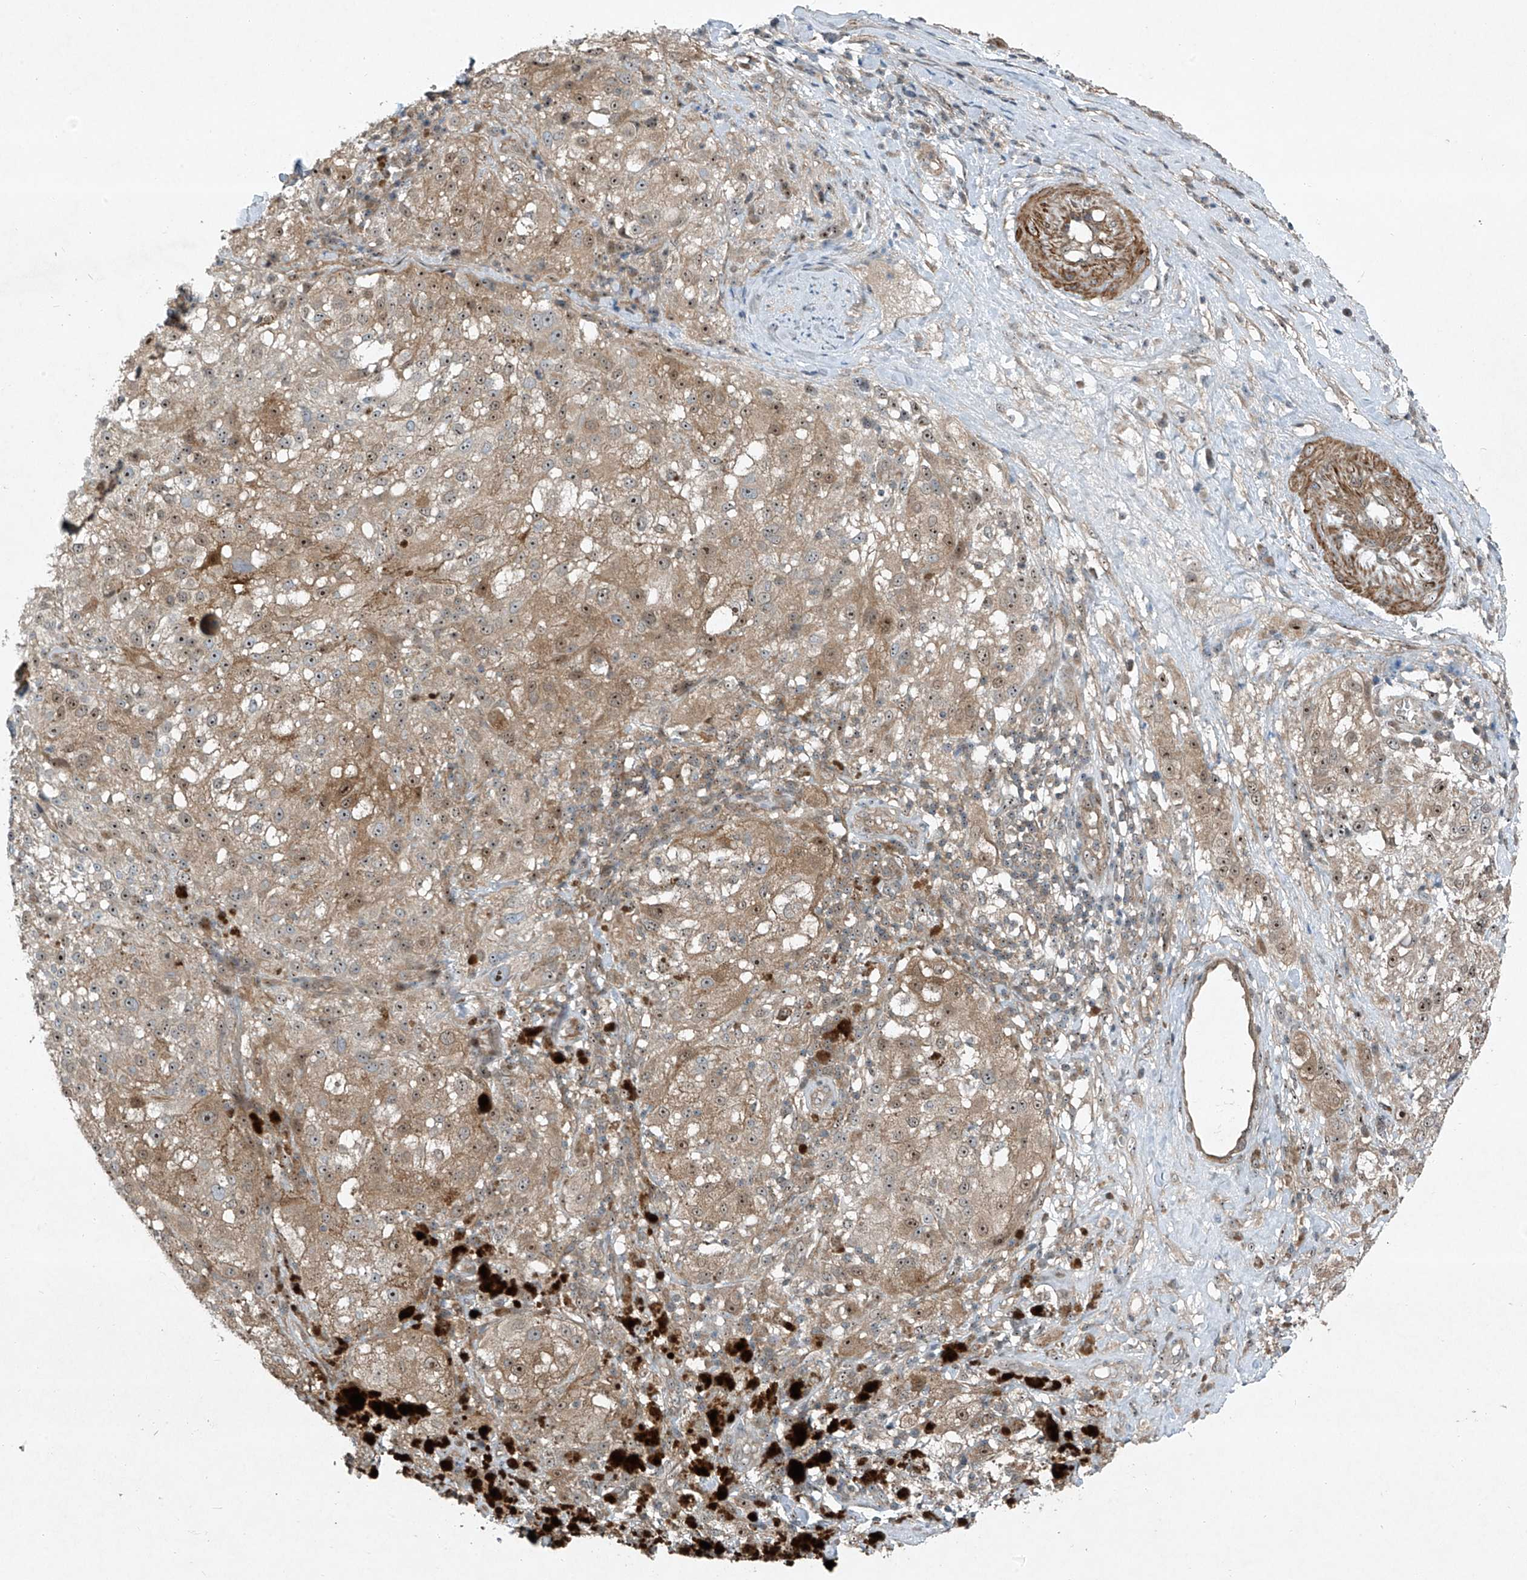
{"staining": {"intensity": "moderate", "quantity": ">75%", "location": "cytoplasmic/membranous,nuclear"}, "tissue": "melanoma", "cell_type": "Tumor cells", "image_type": "cancer", "snomed": [{"axis": "morphology", "description": "Necrosis, NOS"}, {"axis": "morphology", "description": "Malignant melanoma, NOS"}, {"axis": "topography", "description": "Skin"}], "caption": "The micrograph displays a brown stain indicating the presence of a protein in the cytoplasmic/membranous and nuclear of tumor cells in melanoma. (Brightfield microscopy of DAB IHC at high magnification).", "gene": "PPCS", "patient": {"sex": "female", "age": 87}}